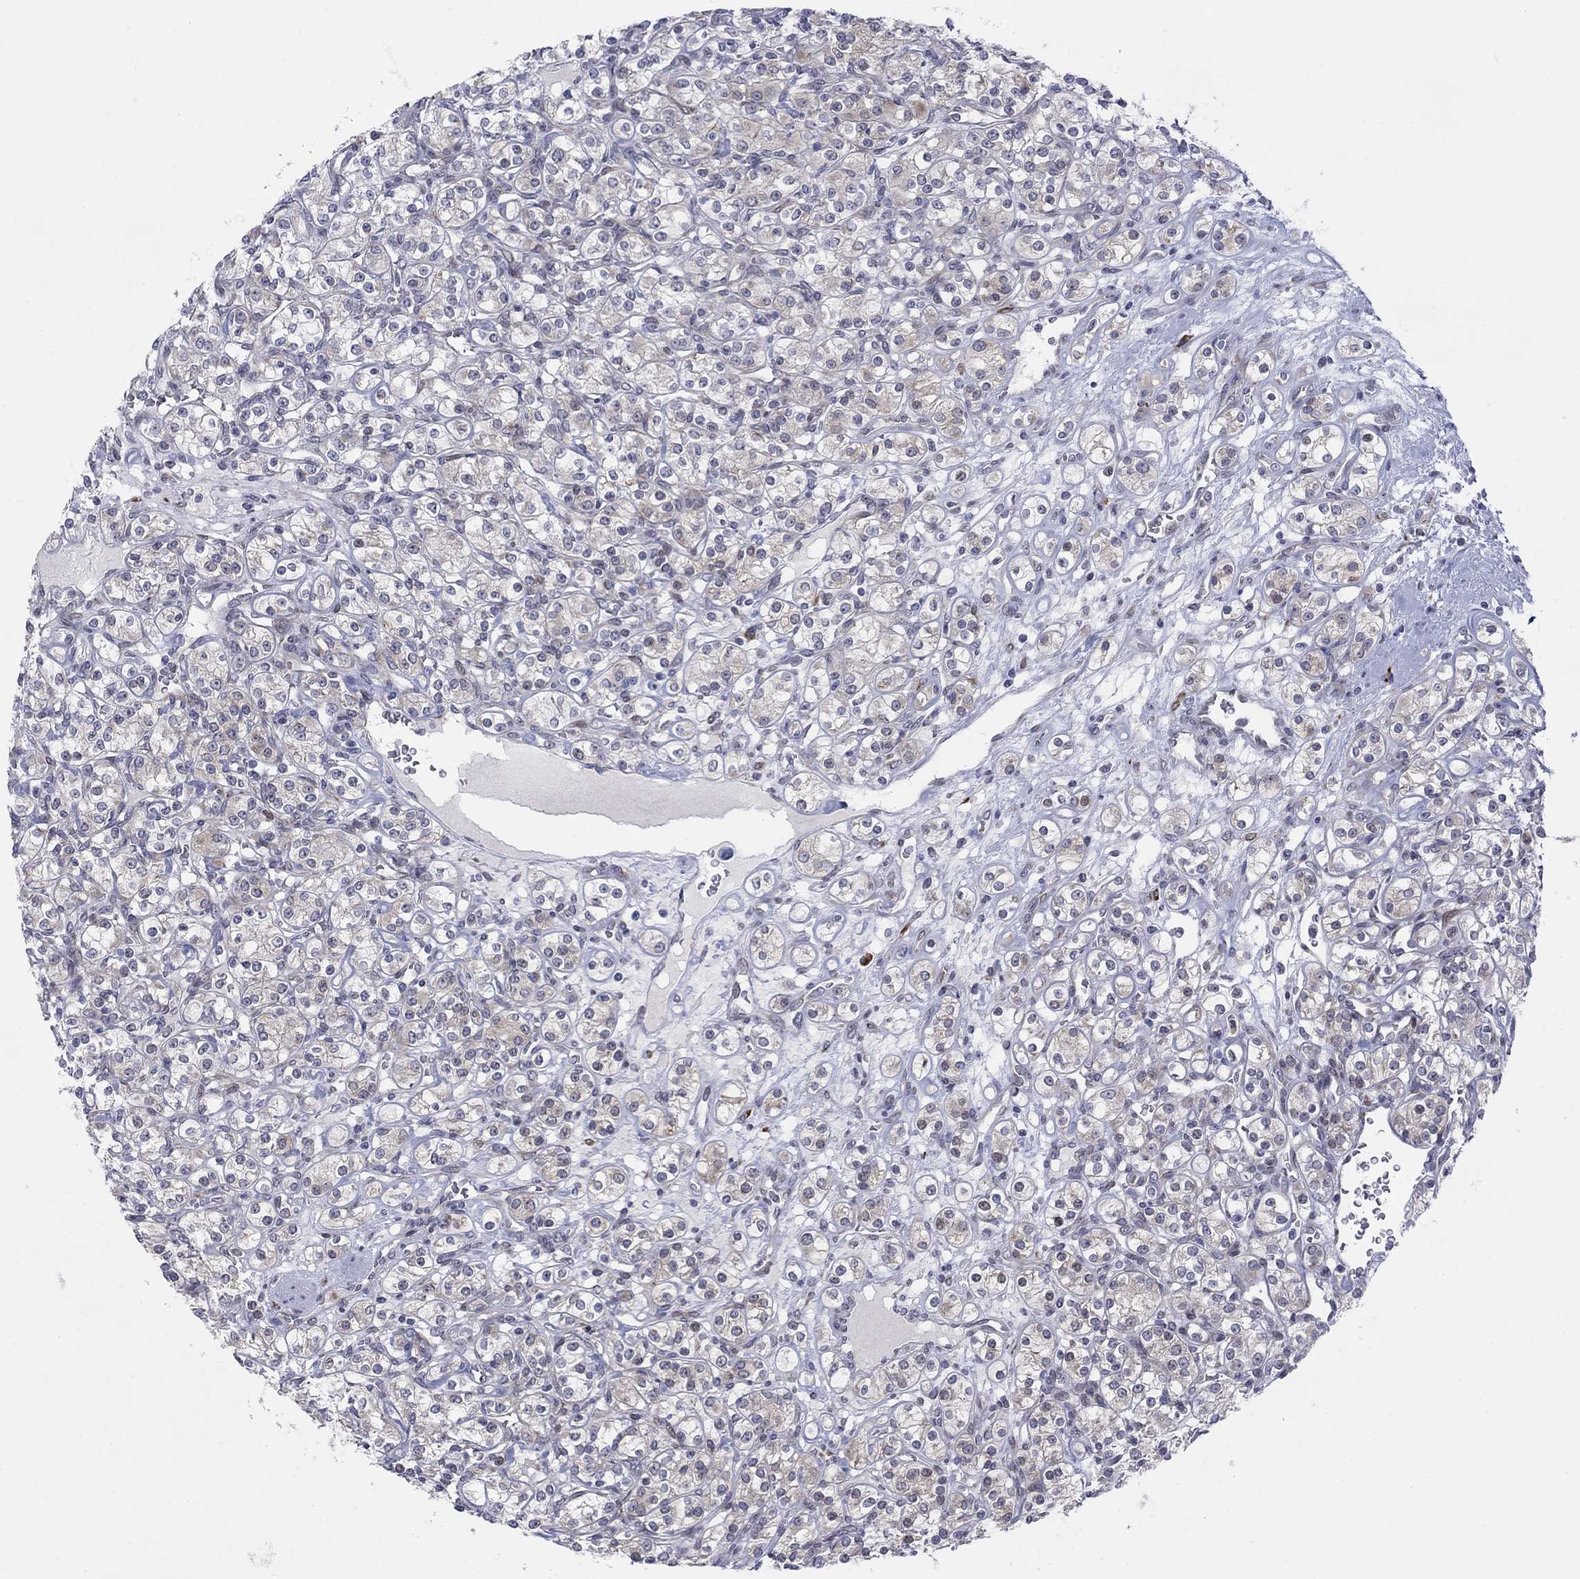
{"staining": {"intensity": "weak", "quantity": "<25%", "location": "cytoplasmic/membranous"}, "tissue": "renal cancer", "cell_type": "Tumor cells", "image_type": "cancer", "snomed": [{"axis": "morphology", "description": "Adenocarcinoma, NOS"}, {"axis": "topography", "description": "Kidney"}], "caption": "Immunohistochemical staining of human renal cancer shows no significant expression in tumor cells. (DAB immunohistochemistry (IHC) with hematoxylin counter stain).", "gene": "TTC21B", "patient": {"sex": "male", "age": 77}}